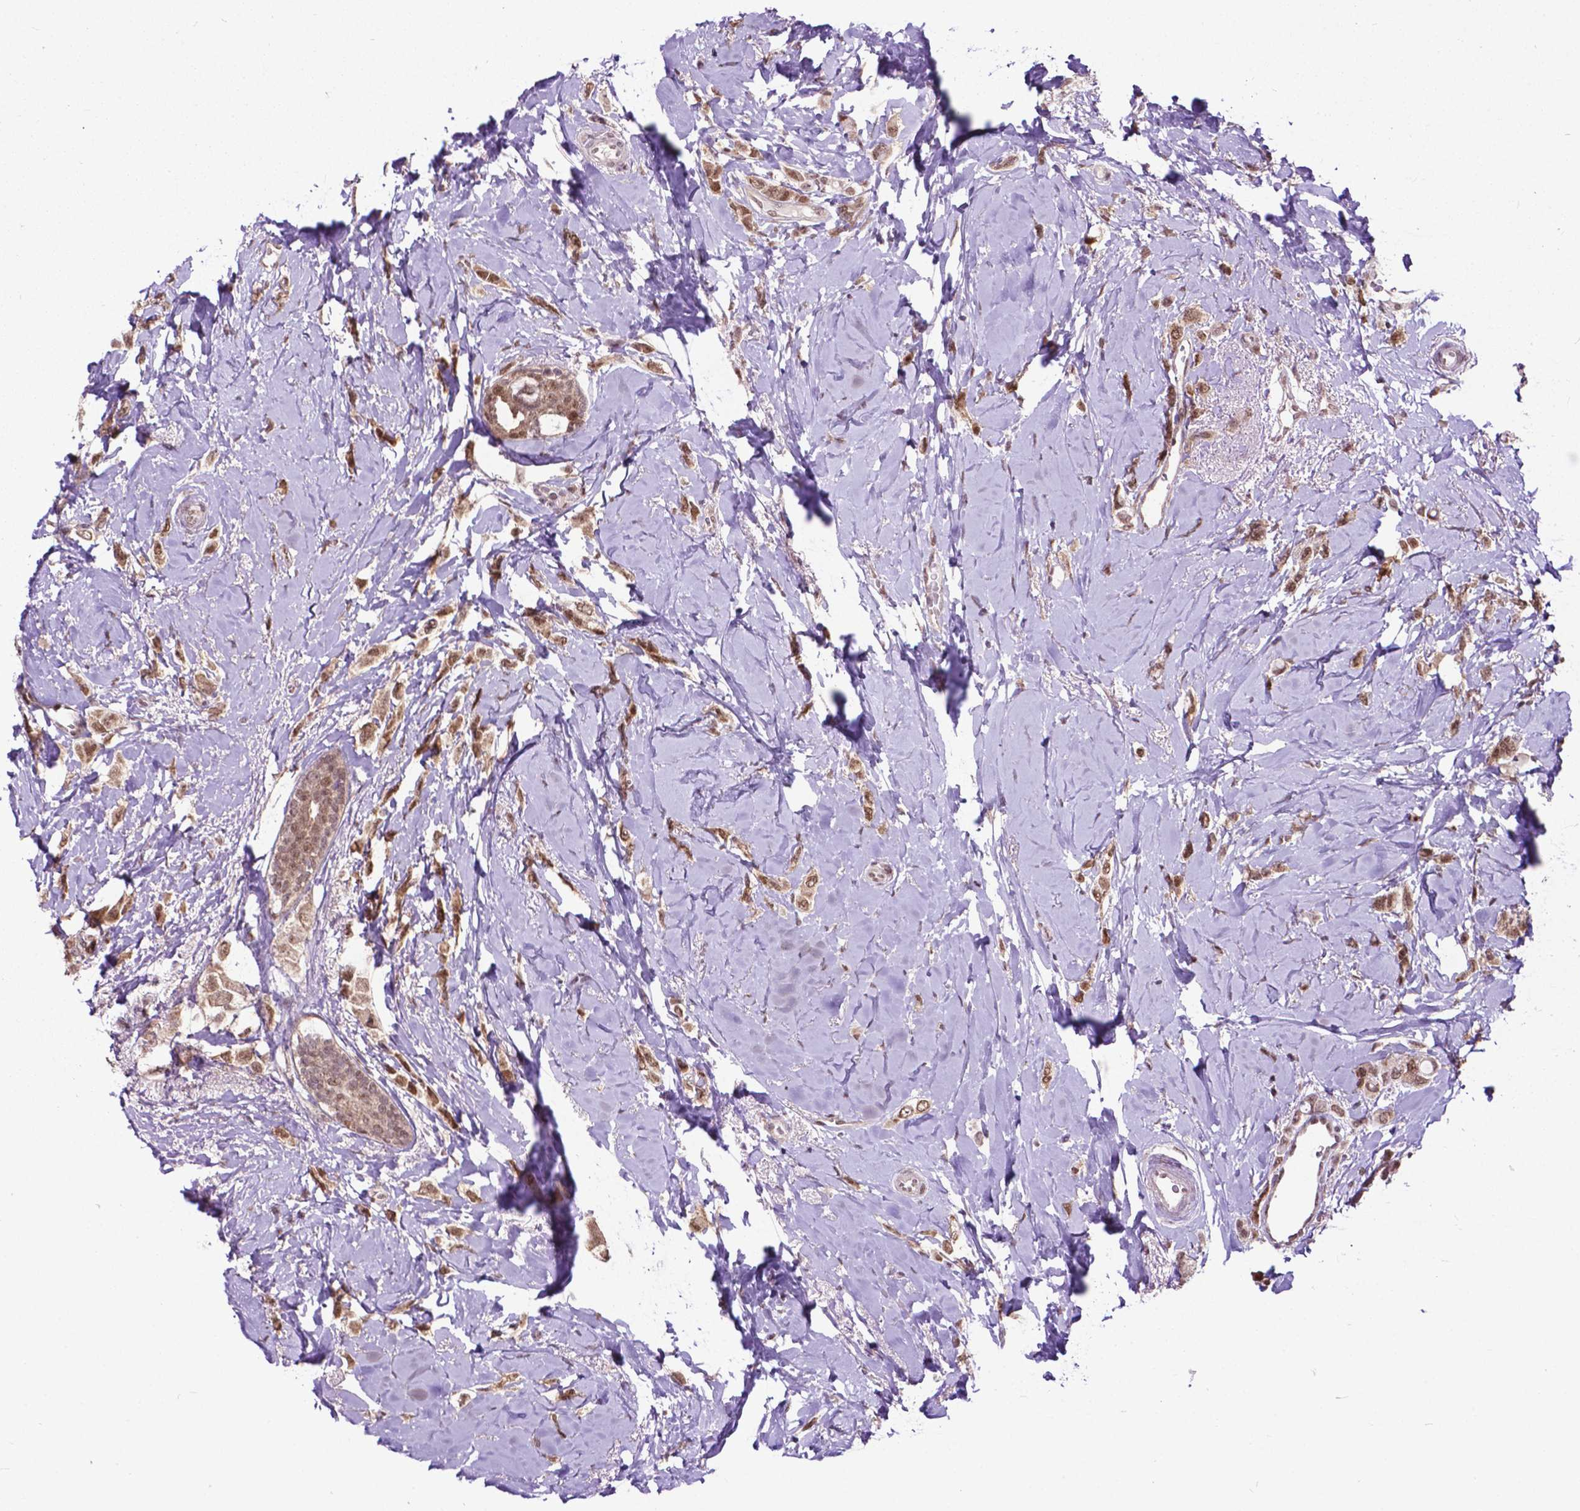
{"staining": {"intensity": "moderate", "quantity": ">75%", "location": "nuclear"}, "tissue": "breast cancer", "cell_type": "Tumor cells", "image_type": "cancer", "snomed": [{"axis": "morphology", "description": "Lobular carcinoma"}, {"axis": "topography", "description": "Breast"}], "caption": "Immunohistochemistry (IHC) photomicrograph of breast cancer (lobular carcinoma) stained for a protein (brown), which exhibits medium levels of moderate nuclear expression in approximately >75% of tumor cells.", "gene": "FAF1", "patient": {"sex": "female", "age": 66}}